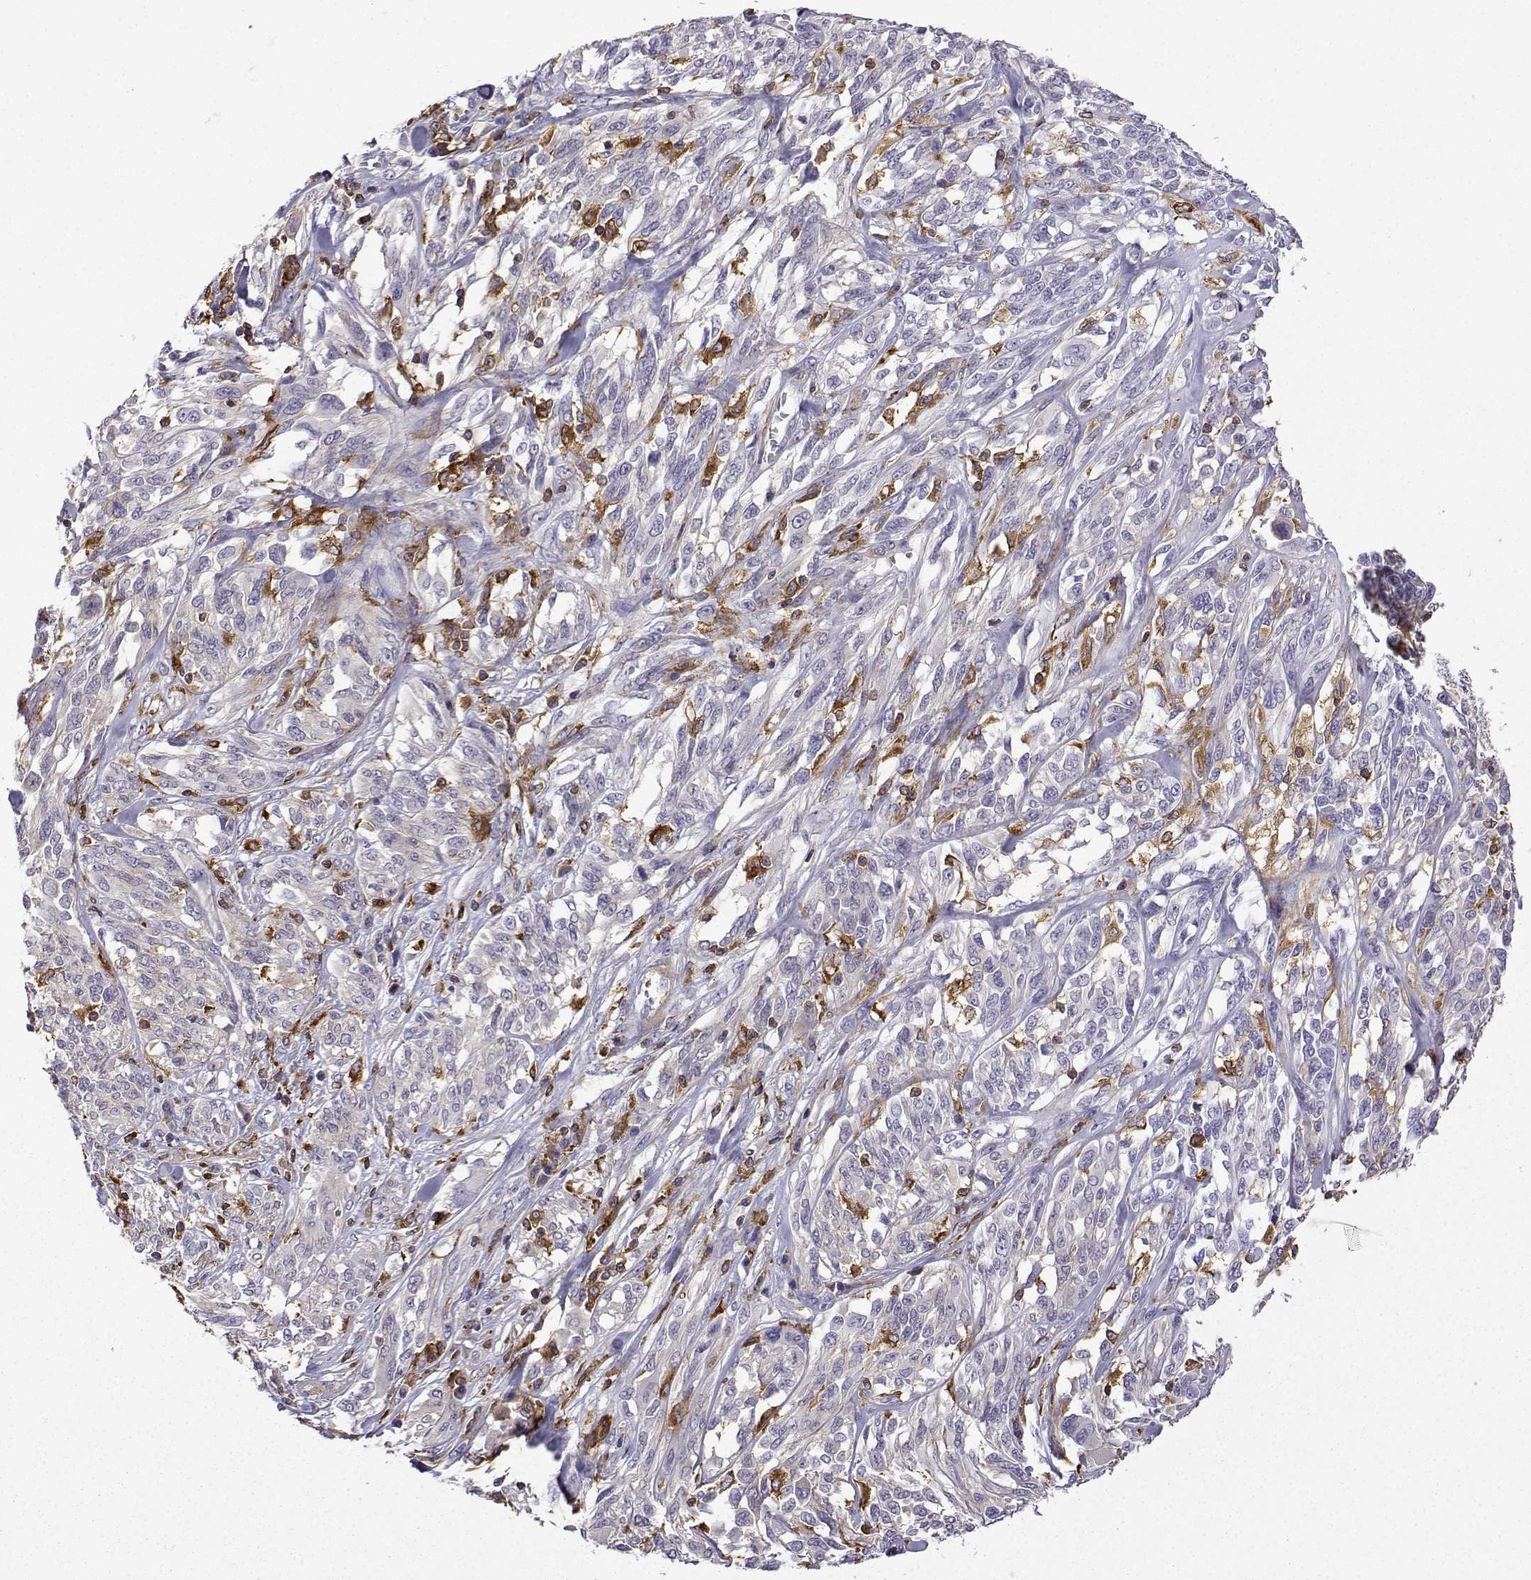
{"staining": {"intensity": "negative", "quantity": "none", "location": "none"}, "tissue": "melanoma", "cell_type": "Tumor cells", "image_type": "cancer", "snomed": [{"axis": "morphology", "description": "Malignant melanoma, NOS"}, {"axis": "topography", "description": "Skin"}], "caption": "DAB immunohistochemical staining of human melanoma shows no significant expression in tumor cells.", "gene": "DOCK10", "patient": {"sex": "female", "age": 91}}